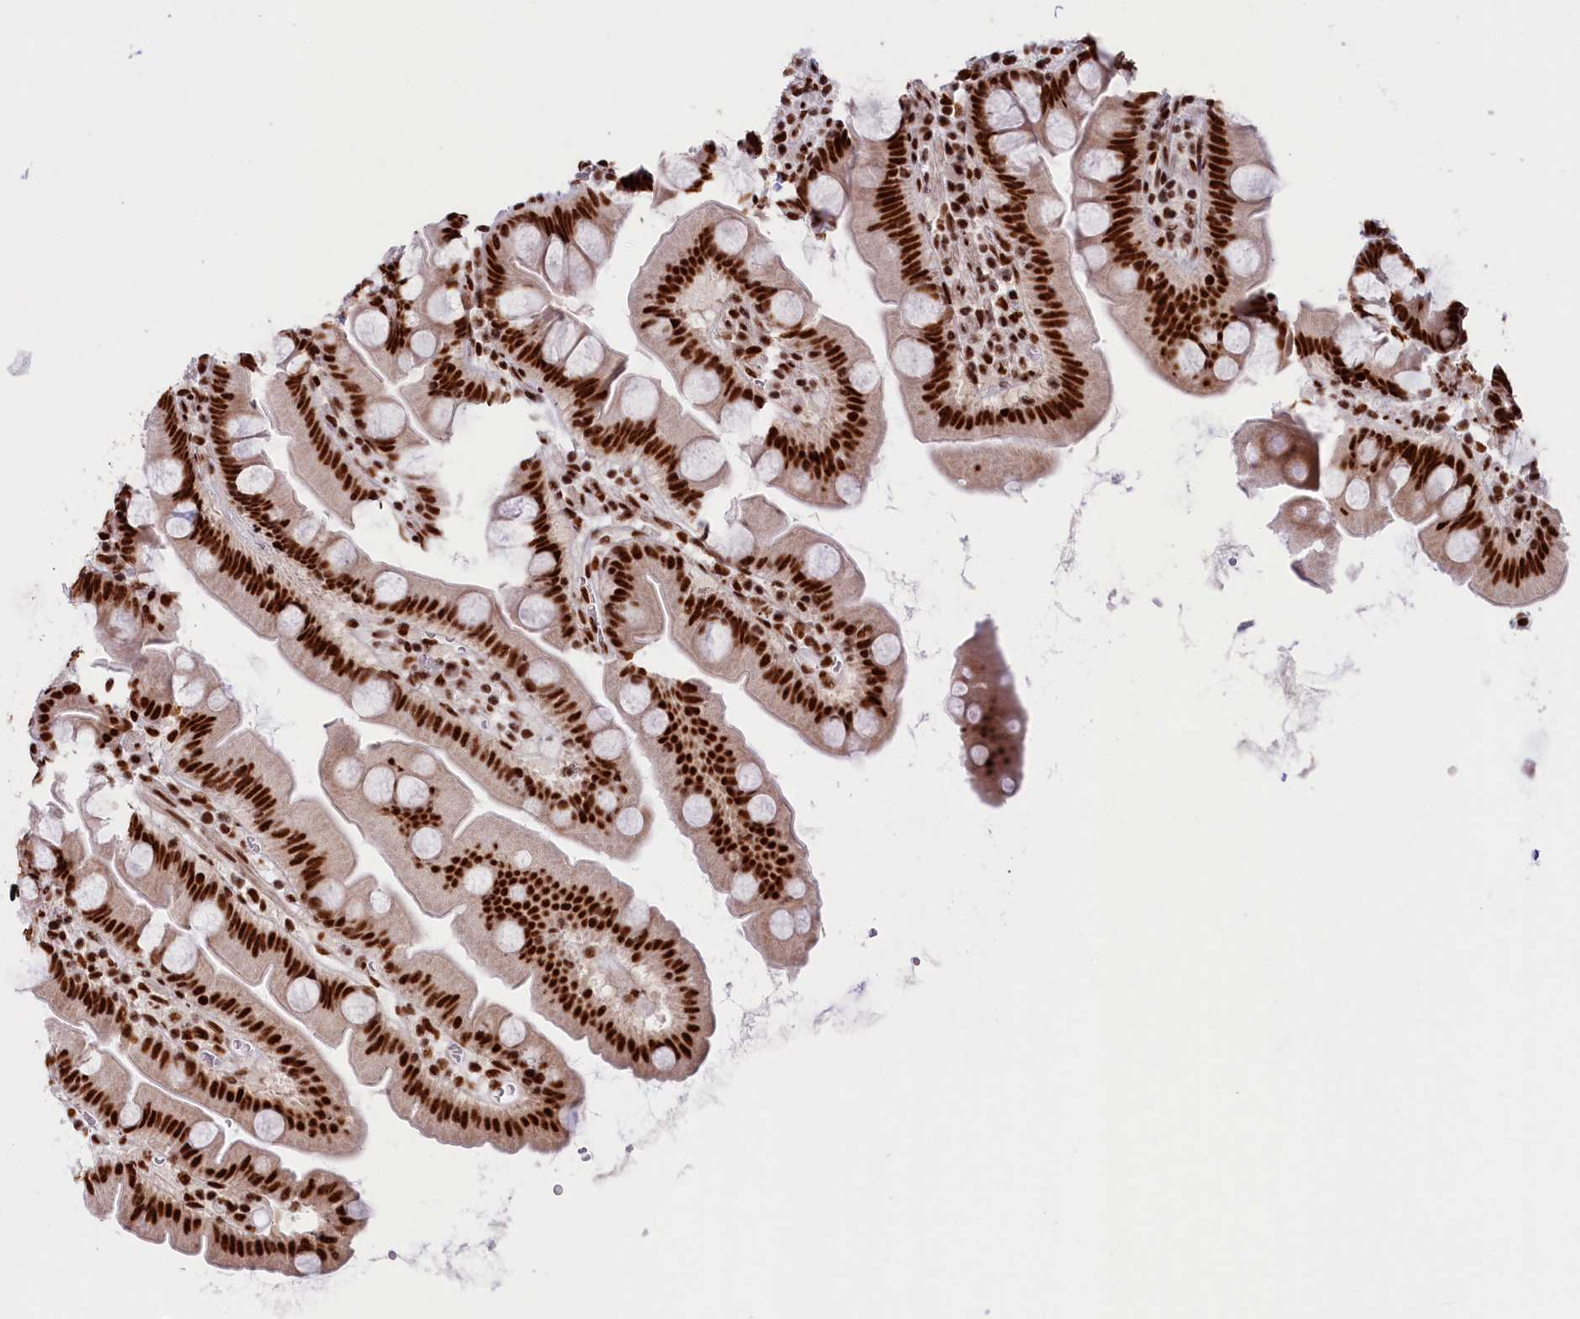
{"staining": {"intensity": "strong", "quantity": ">75%", "location": "nuclear"}, "tissue": "small intestine", "cell_type": "Glandular cells", "image_type": "normal", "snomed": [{"axis": "morphology", "description": "Normal tissue, NOS"}, {"axis": "topography", "description": "Small intestine"}], "caption": "IHC image of benign human small intestine stained for a protein (brown), which demonstrates high levels of strong nuclear staining in approximately >75% of glandular cells.", "gene": "SNRNP70", "patient": {"sex": "female", "age": 68}}